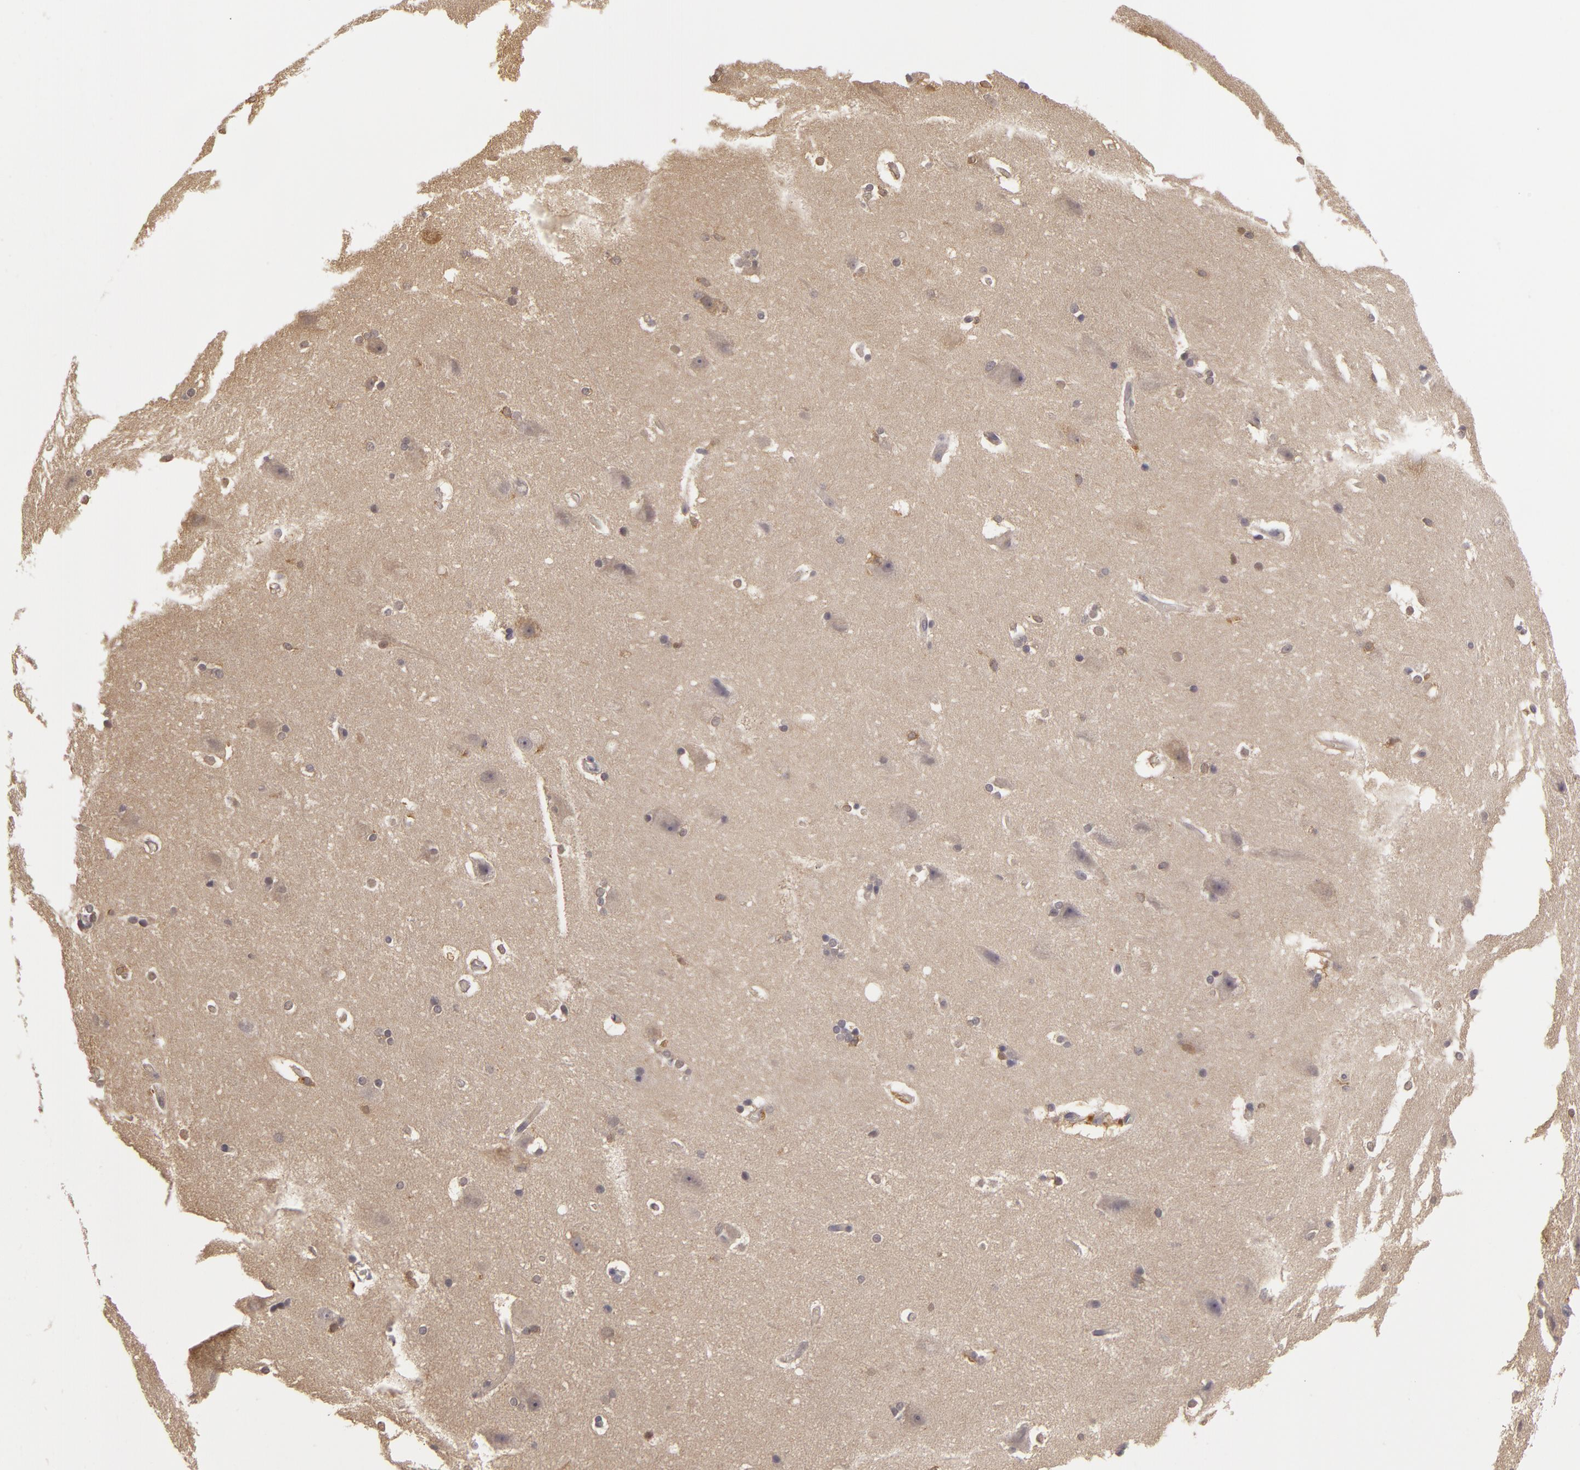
{"staining": {"intensity": "negative", "quantity": "none", "location": "none"}, "tissue": "hippocampus", "cell_type": "Glial cells", "image_type": "normal", "snomed": [{"axis": "morphology", "description": "Normal tissue, NOS"}, {"axis": "topography", "description": "Hippocampus"}], "caption": "Immunohistochemical staining of benign human hippocampus shows no significant expression in glial cells.", "gene": "GNPDA1", "patient": {"sex": "female", "age": 19}}